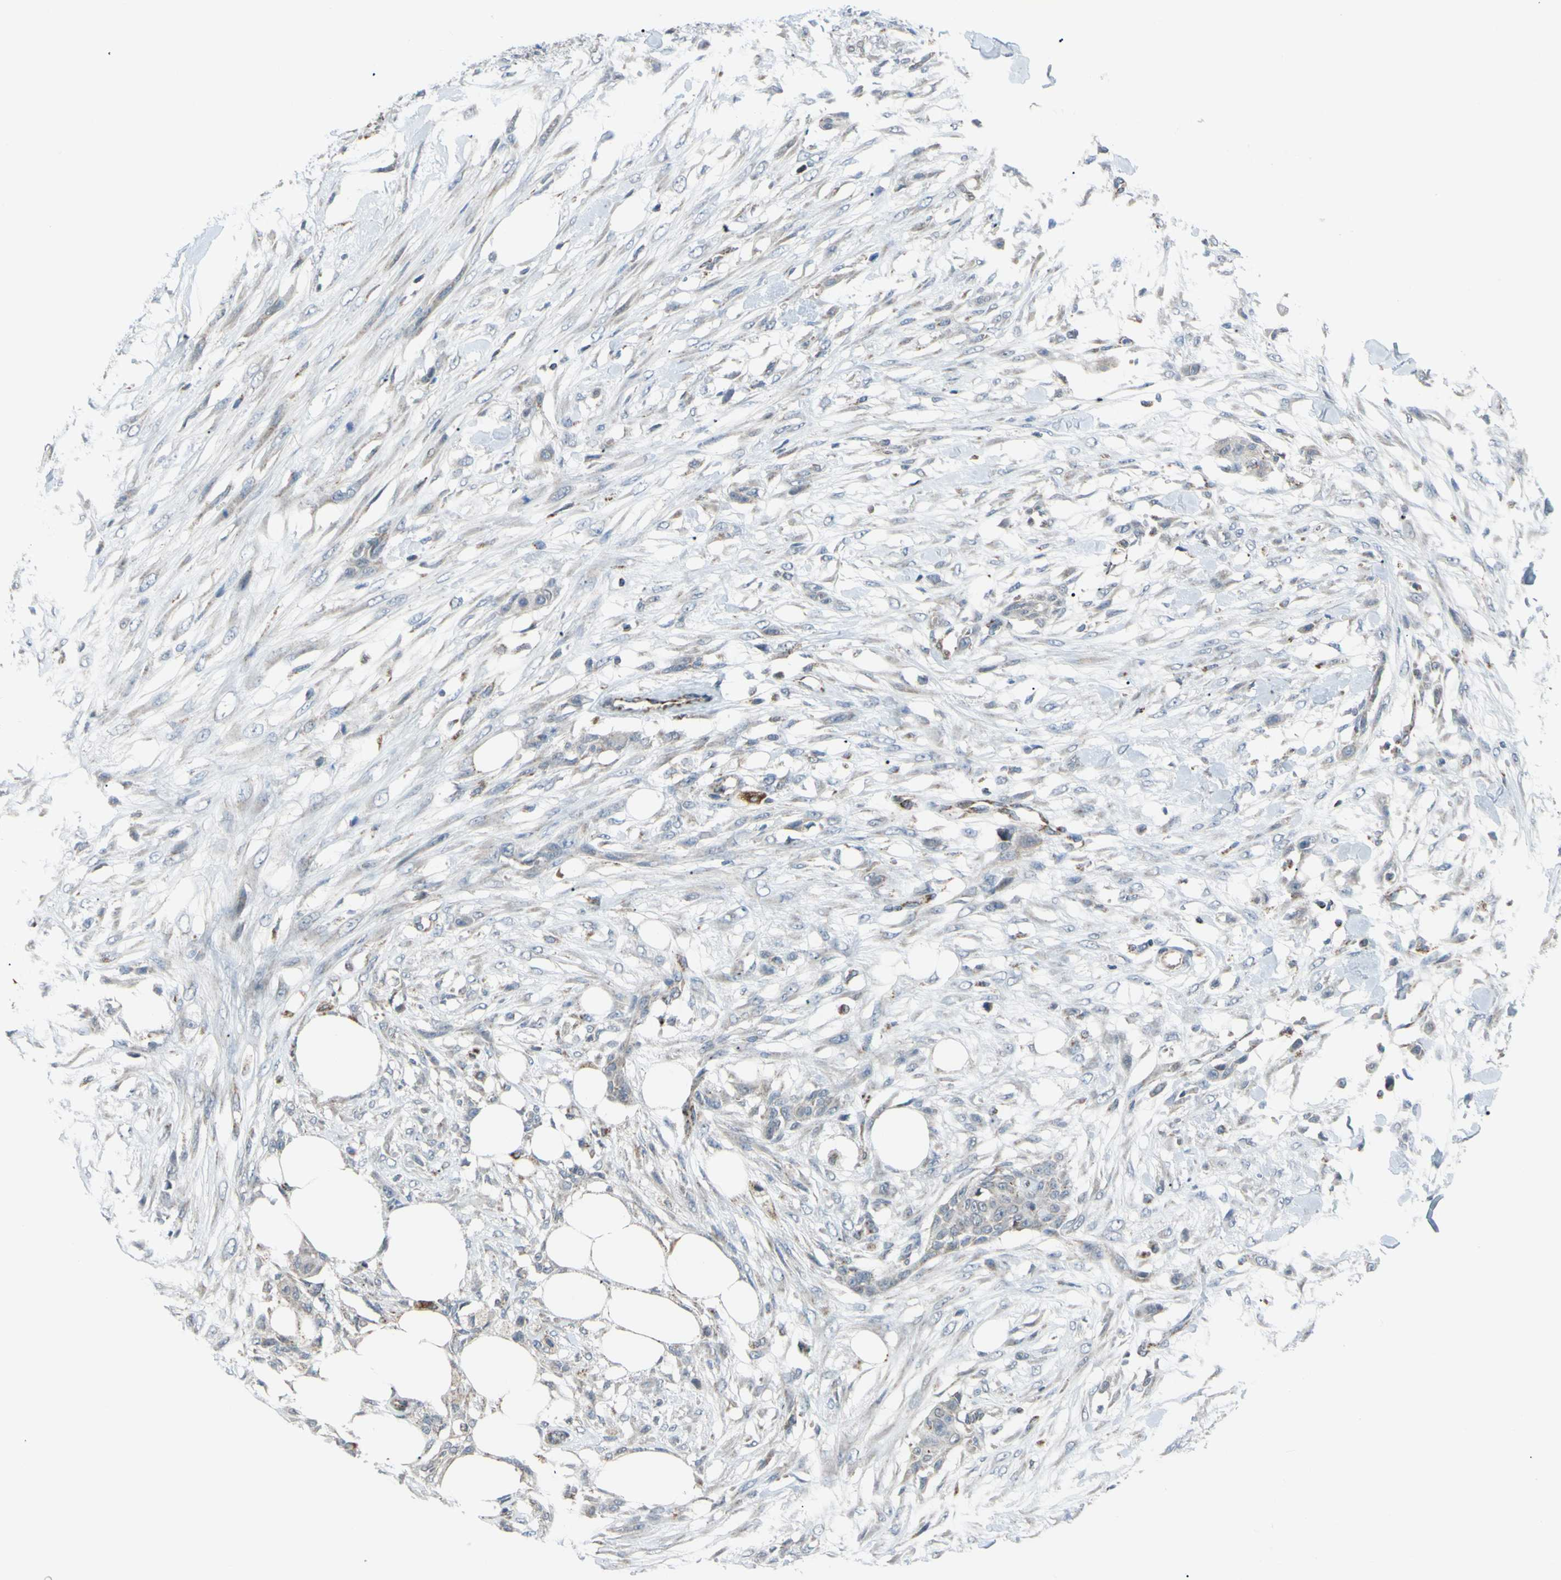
{"staining": {"intensity": "negative", "quantity": "none", "location": "none"}, "tissue": "skin cancer", "cell_type": "Tumor cells", "image_type": "cancer", "snomed": [{"axis": "morphology", "description": "Squamous cell carcinoma, NOS"}, {"axis": "topography", "description": "Skin"}], "caption": "Human skin cancer stained for a protein using IHC reveals no positivity in tumor cells.", "gene": "GLT8D1", "patient": {"sex": "female", "age": 59}}